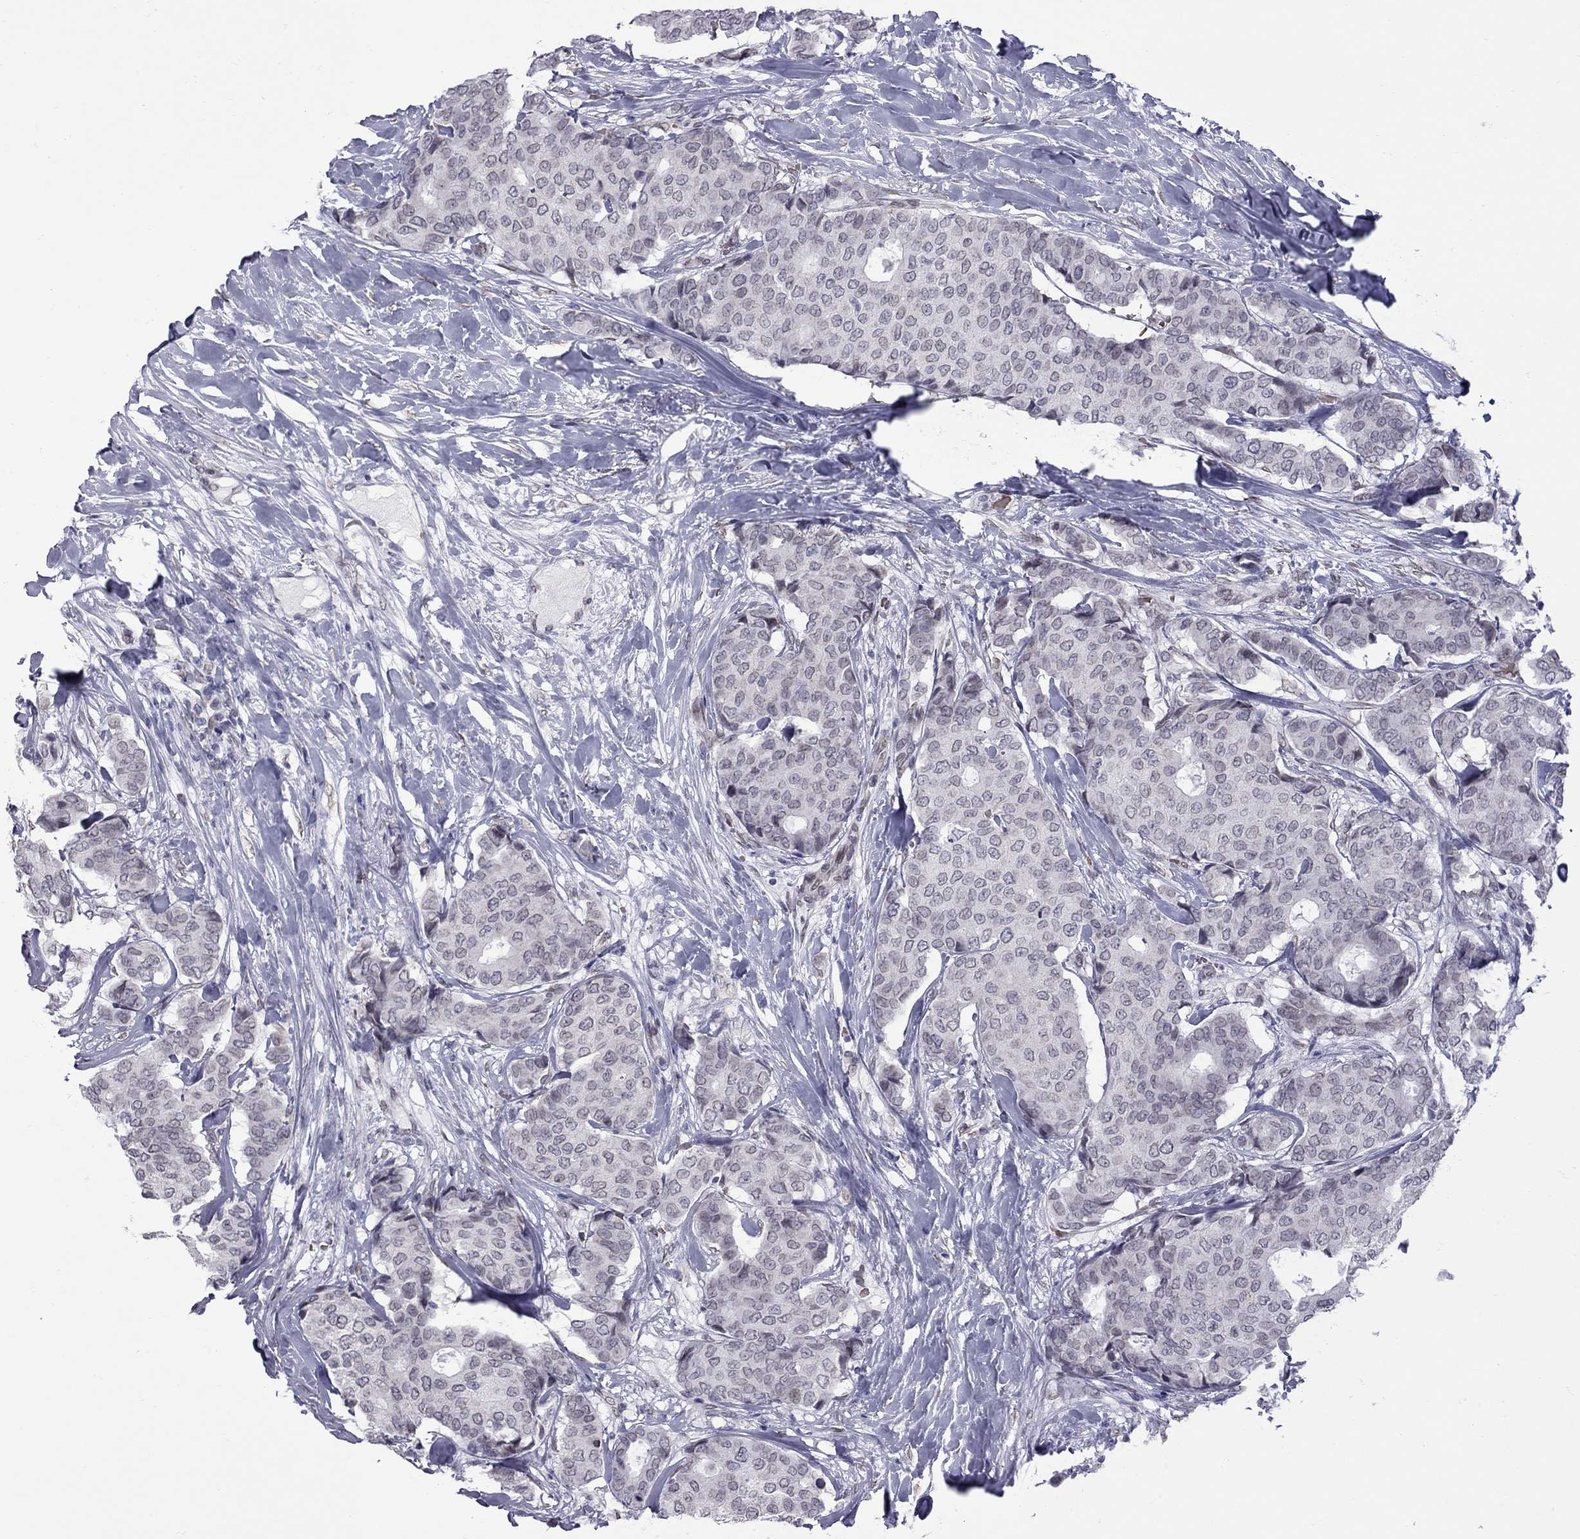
{"staining": {"intensity": "negative", "quantity": "none", "location": "none"}, "tissue": "breast cancer", "cell_type": "Tumor cells", "image_type": "cancer", "snomed": [{"axis": "morphology", "description": "Duct carcinoma"}, {"axis": "topography", "description": "Breast"}], "caption": "Tumor cells show no significant protein staining in infiltrating ductal carcinoma (breast).", "gene": "CLTCL1", "patient": {"sex": "female", "age": 75}}